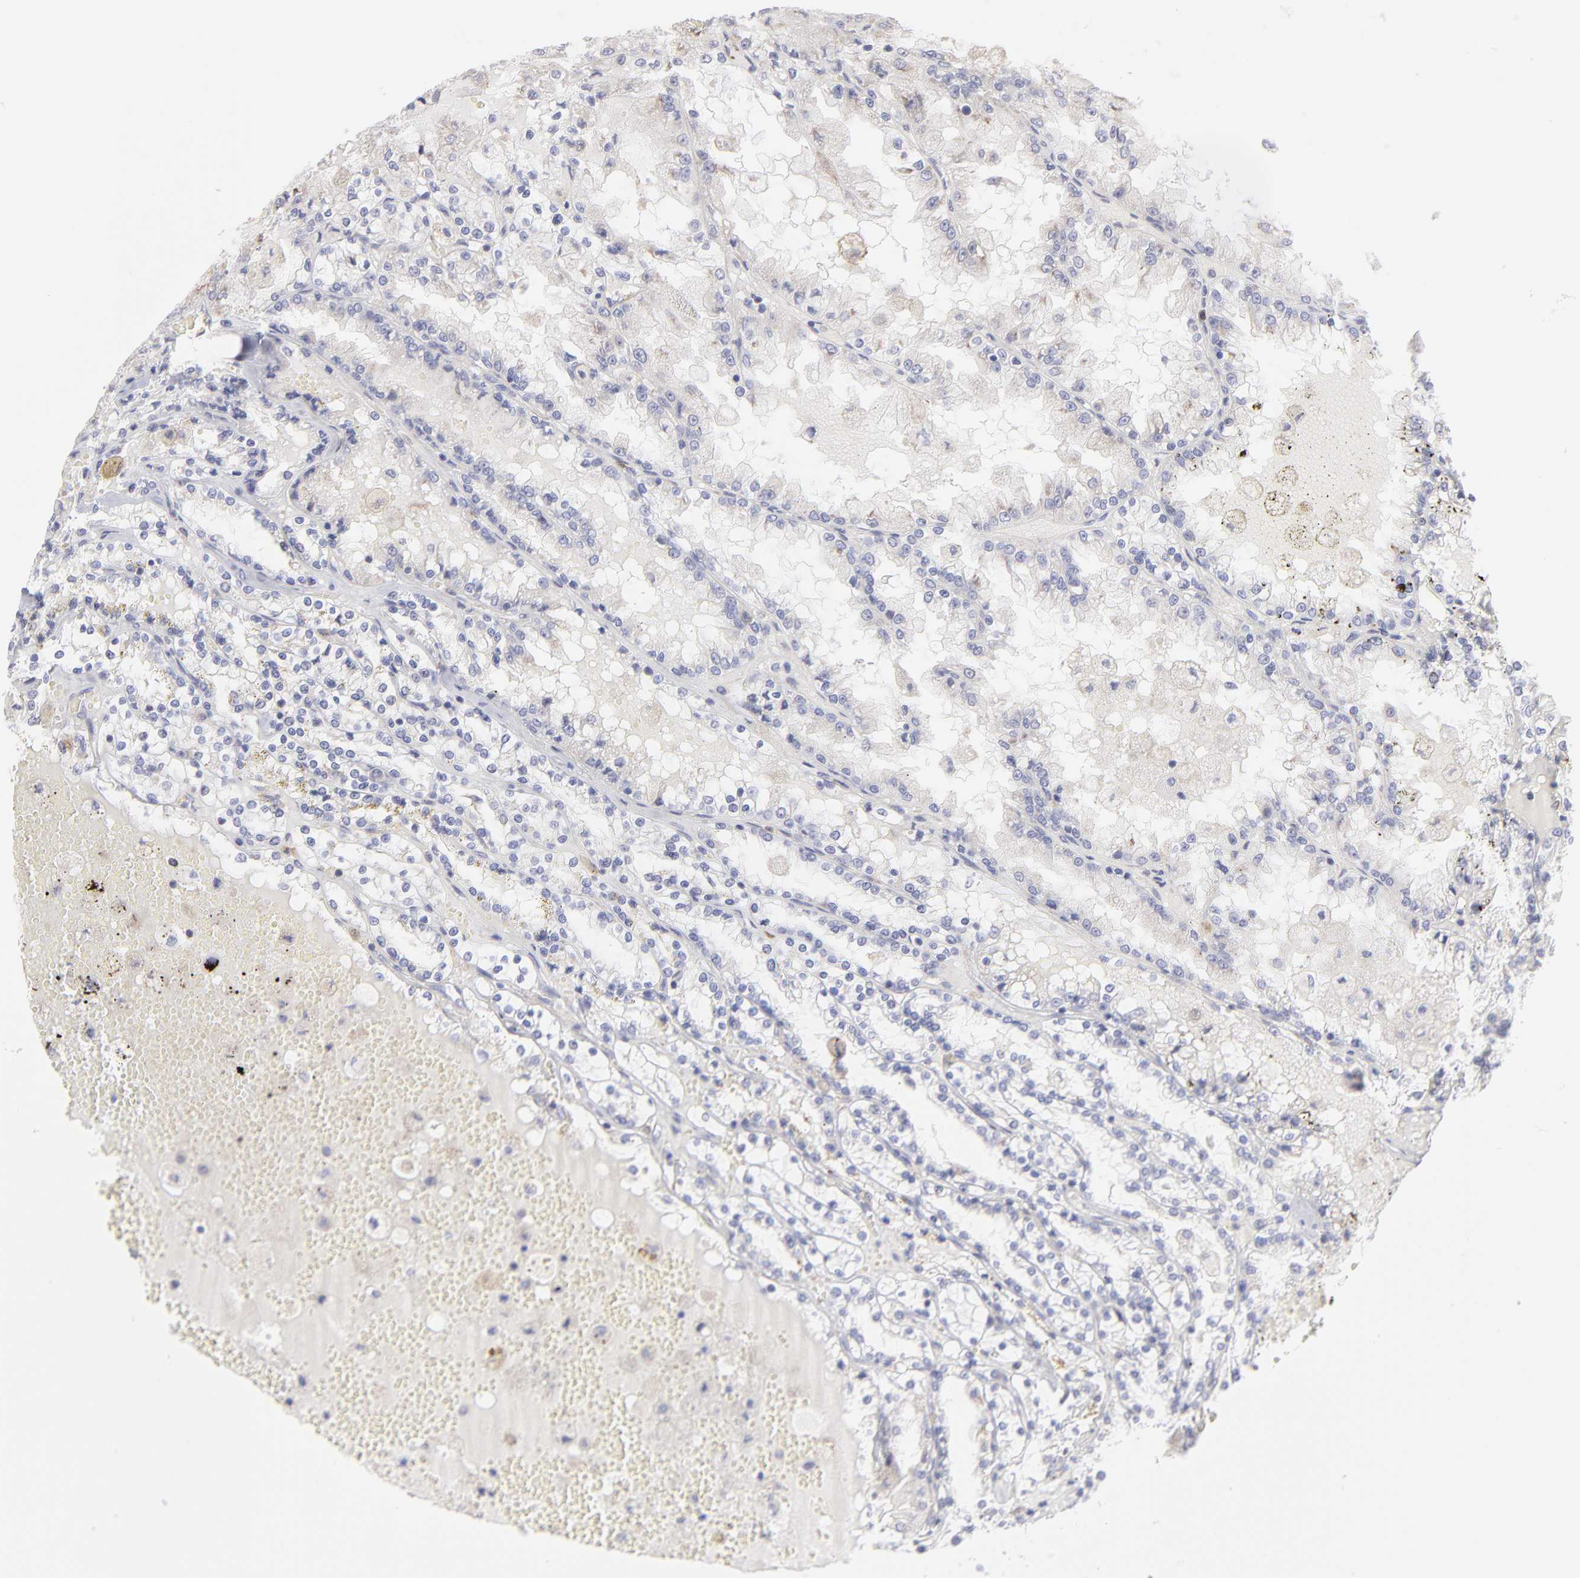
{"staining": {"intensity": "negative", "quantity": "none", "location": "none"}, "tissue": "renal cancer", "cell_type": "Tumor cells", "image_type": "cancer", "snomed": [{"axis": "morphology", "description": "Adenocarcinoma, NOS"}, {"axis": "topography", "description": "Kidney"}], "caption": "Tumor cells are negative for protein expression in human renal adenocarcinoma.", "gene": "RPLP0", "patient": {"sex": "female", "age": 56}}